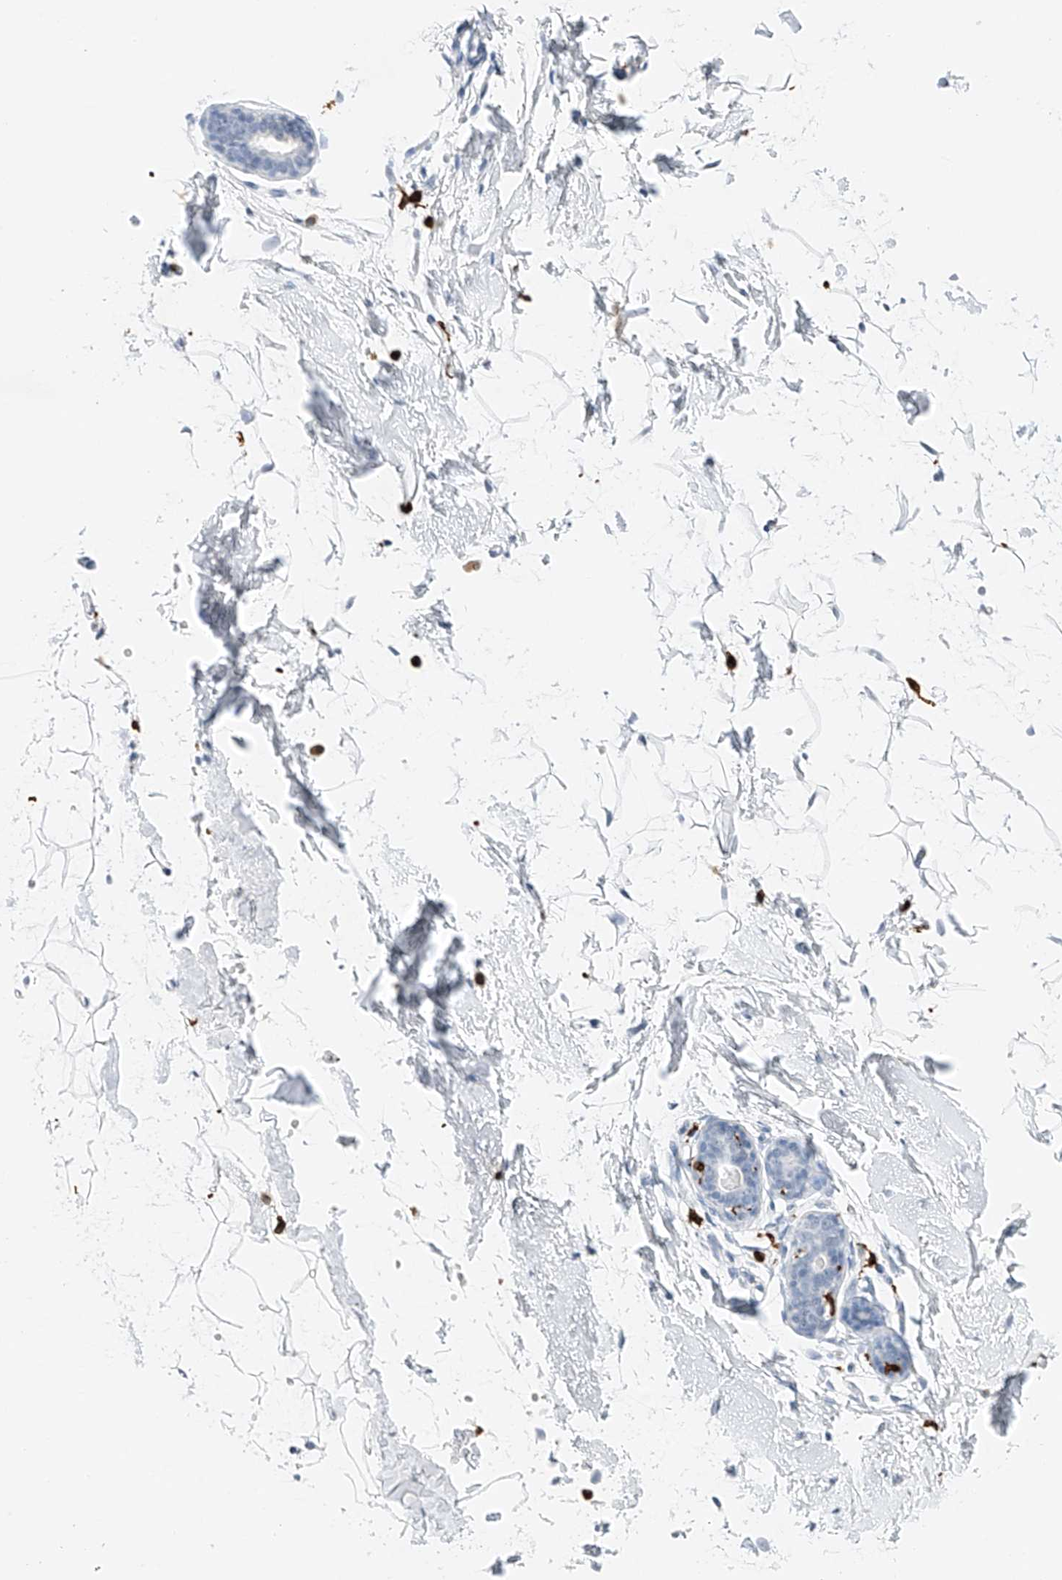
{"staining": {"intensity": "negative", "quantity": "none", "location": "none"}, "tissue": "adipose tissue", "cell_type": "Adipocytes", "image_type": "normal", "snomed": [{"axis": "morphology", "description": "Normal tissue, NOS"}, {"axis": "topography", "description": "Breast"}], "caption": "An IHC photomicrograph of unremarkable adipose tissue is shown. There is no staining in adipocytes of adipose tissue. (DAB immunohistochemistry visualized using brightfield microscopy, high magnification).", "gene": "TBXAS1", "patient": {"sex": "female", "age": 23}}